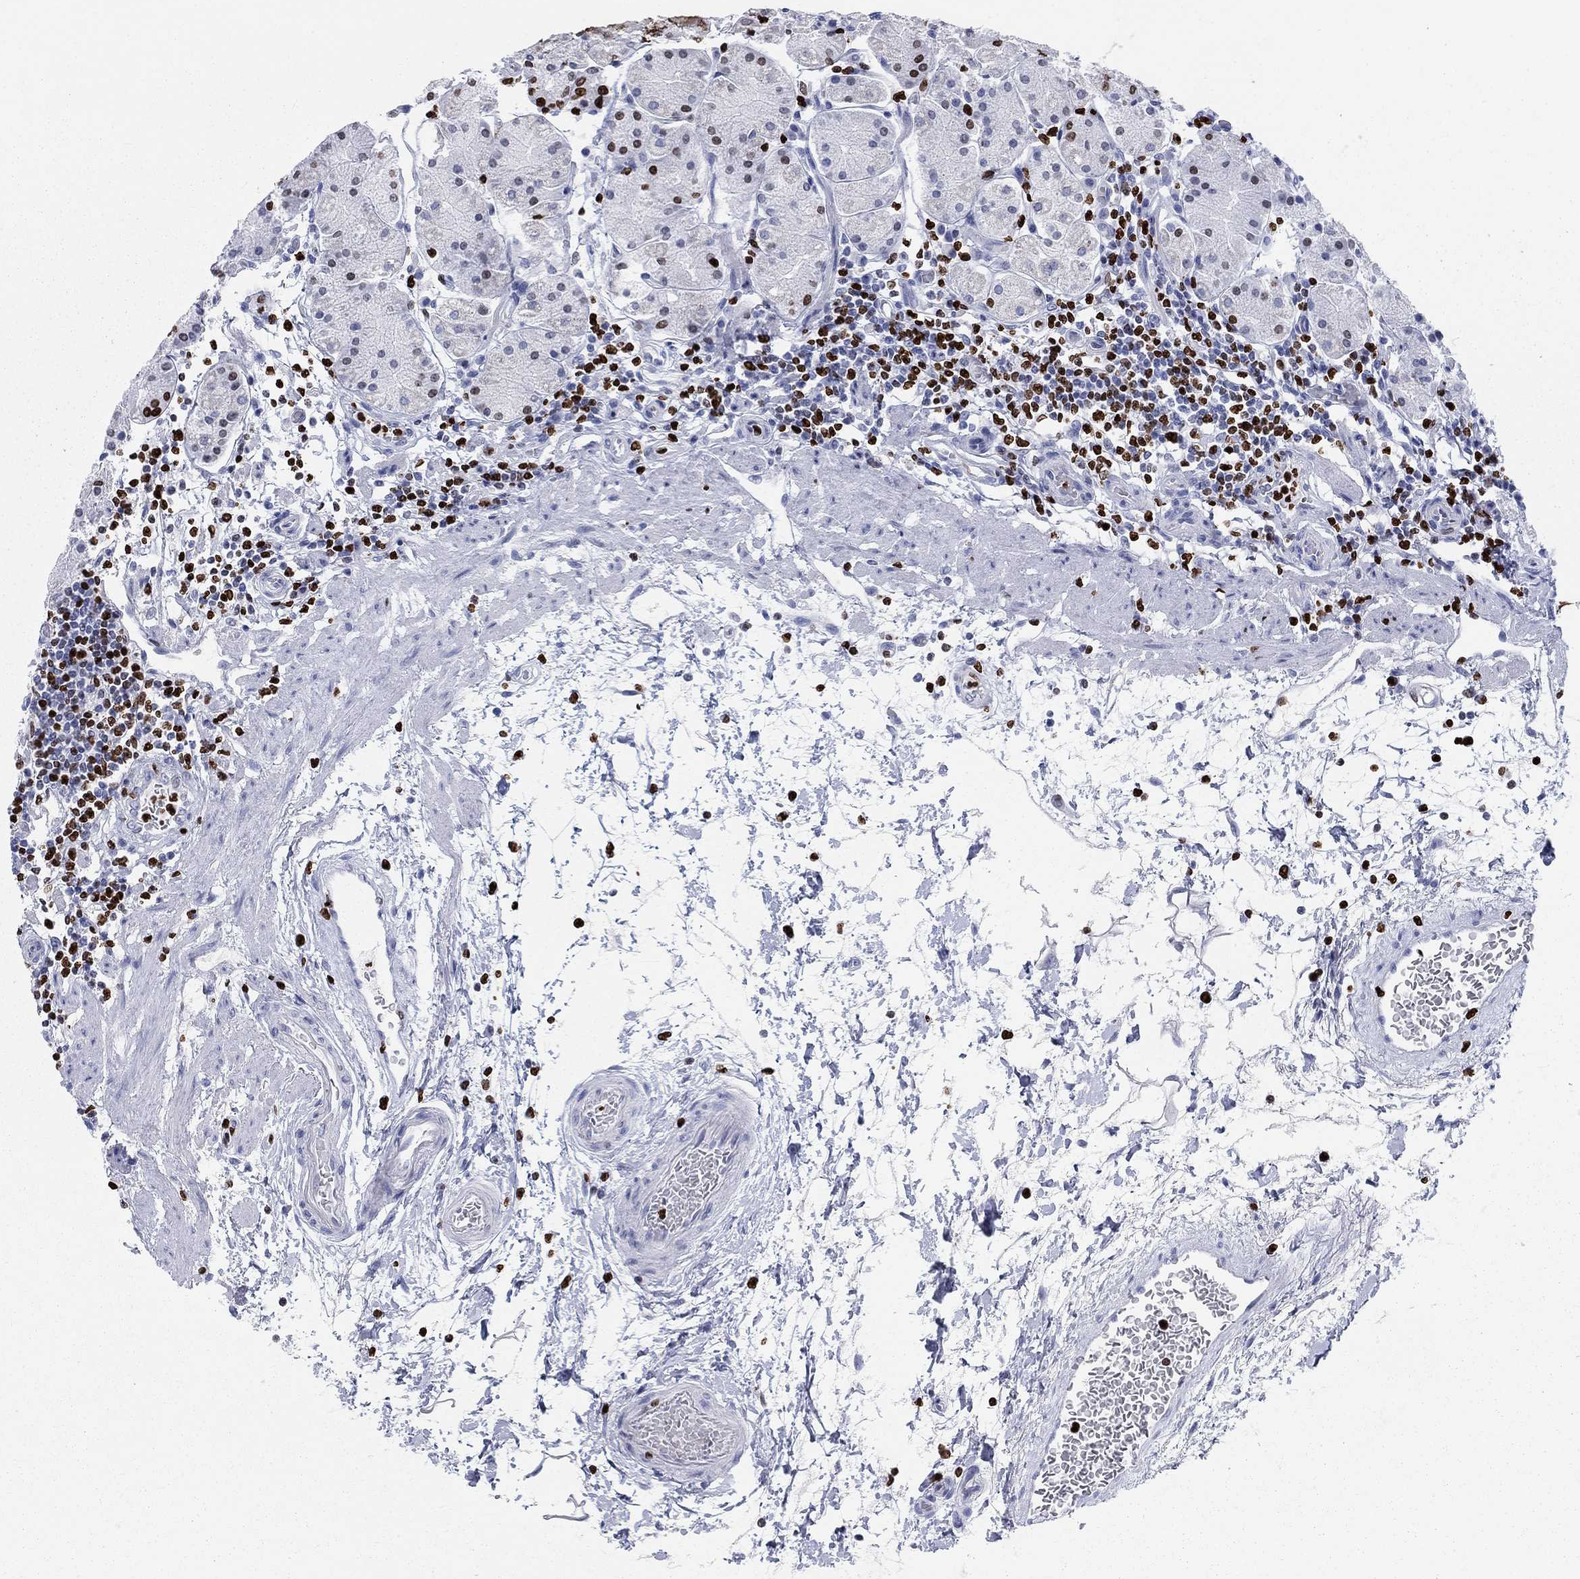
{"staining": {"intensity": "strong", "quantity": "25%-75%", "location": "nuclear"}, "tissue": "stomach", "cell_type": "Glandular cells", "image_type": "normal", "snomed": [{"axis": "morphology", "description": "Normal tissue, NOS"}, {"axis": "topography", "description": "Stomach"}], "caption": "IHC of normal stomach displays high levels of strong nuclear positivity in about 25%-75% of glandular cells. (DAB IHC, brown staining for protein, blue staining for nuclei).", "gene": "H1", "patient": {"sex": "male", "age": 54}}